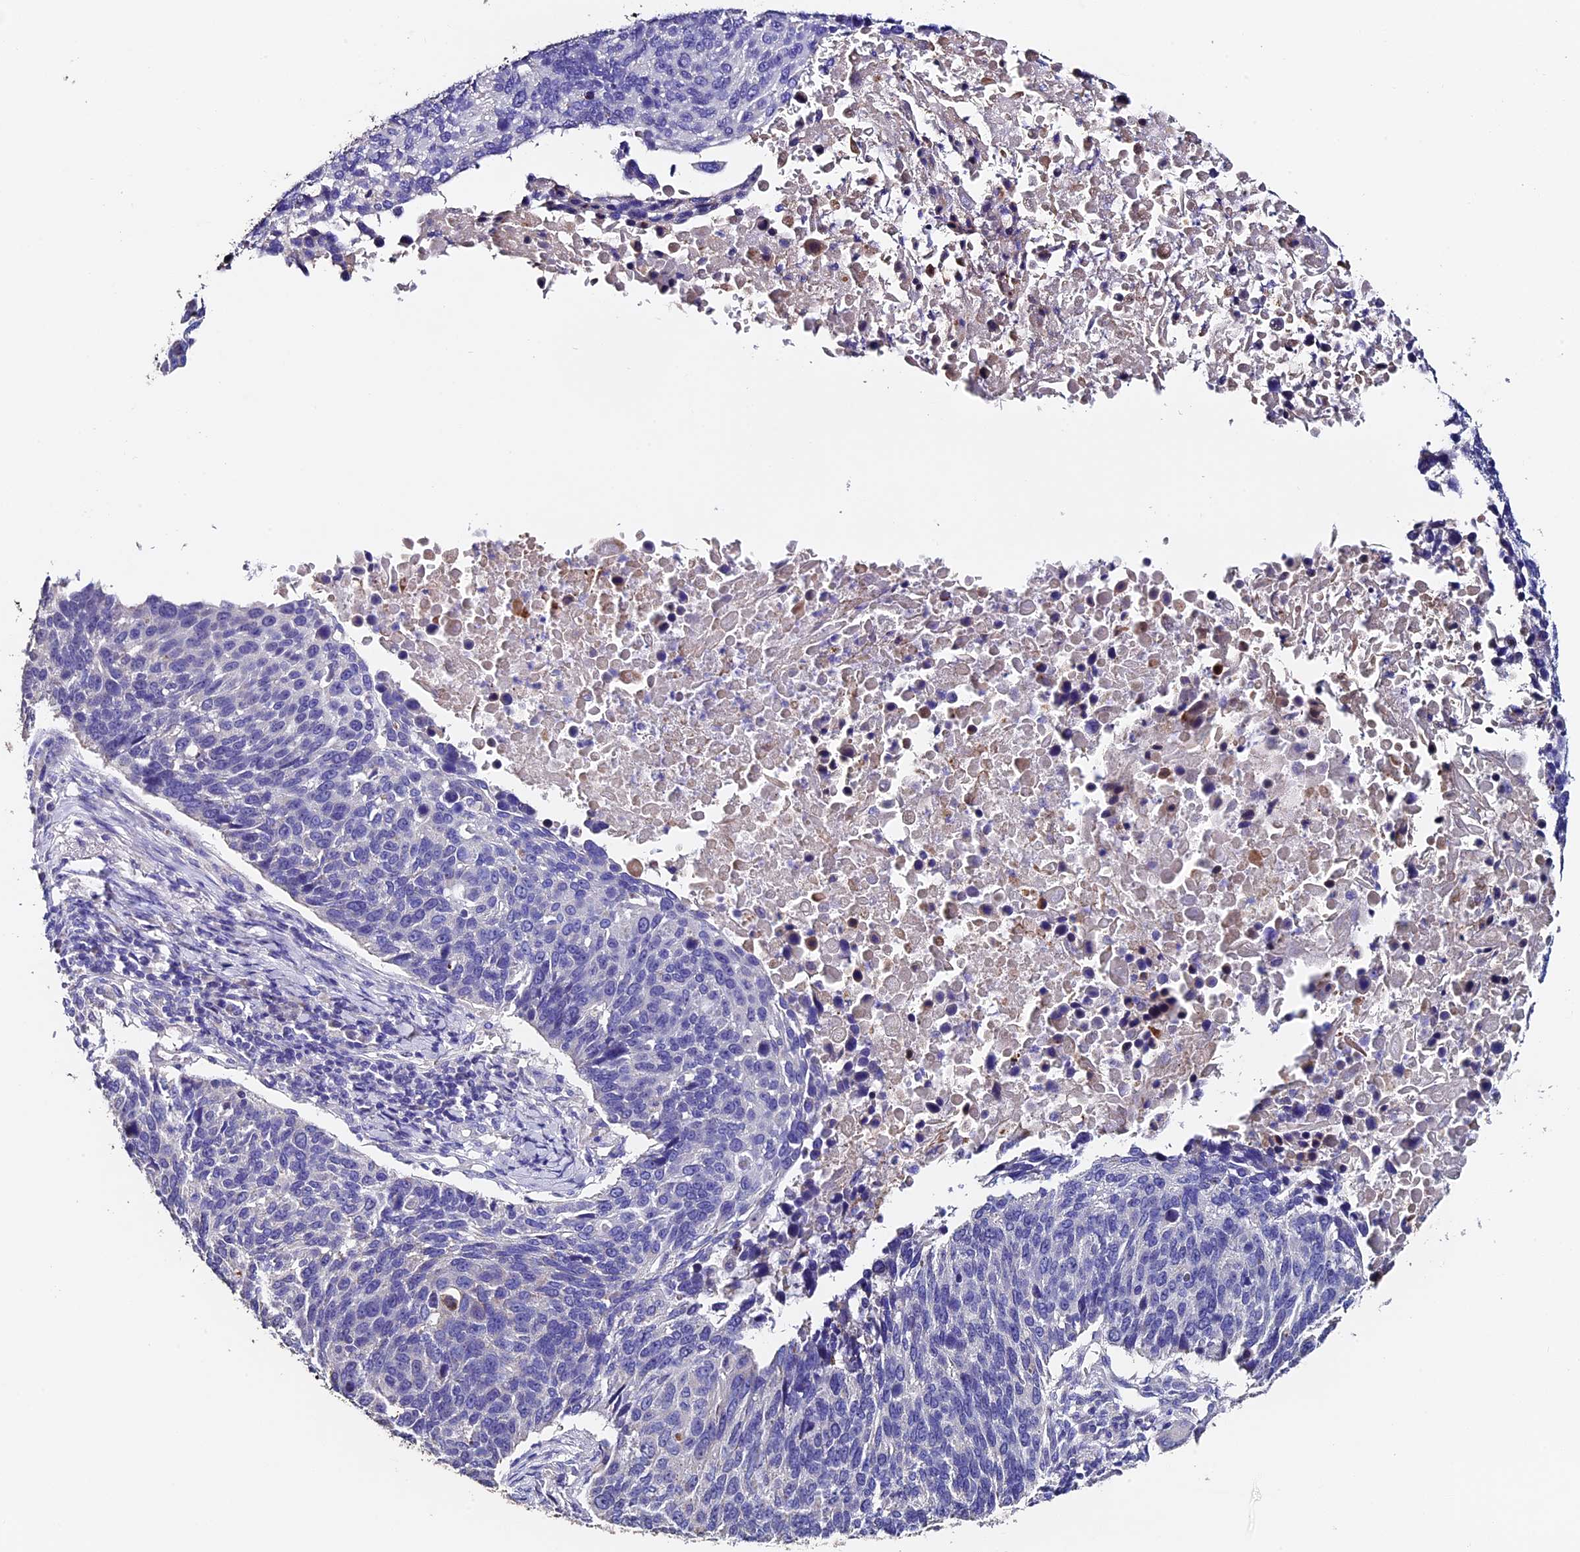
{"staining": {"intensity": "negative", "quantity": "none", "location": "none"}, "tissue": "lung cancer", "cell_type": "Tumor cells", "image_type": "cancer", "snomed": [{"axis": "morphology", "description": "Normal tissue, NOS"}, {"axis": "morphology", "description": "Squamous cell carcinoma, NOS"}, {"axis": "topography", "description": "Lymph node"}, {"axis": "topography", "description": "Lung"}], "caption": "Immunohistochemistry (IHC) histopathology image of neoplastic tissue: human lung cancer stained with DAB (3,3'-diaminobenzidine) reveals no significant protein expression in tumor cells.", "gene": "FBXW9", "patient": {"sex": "male", "age": 66}}